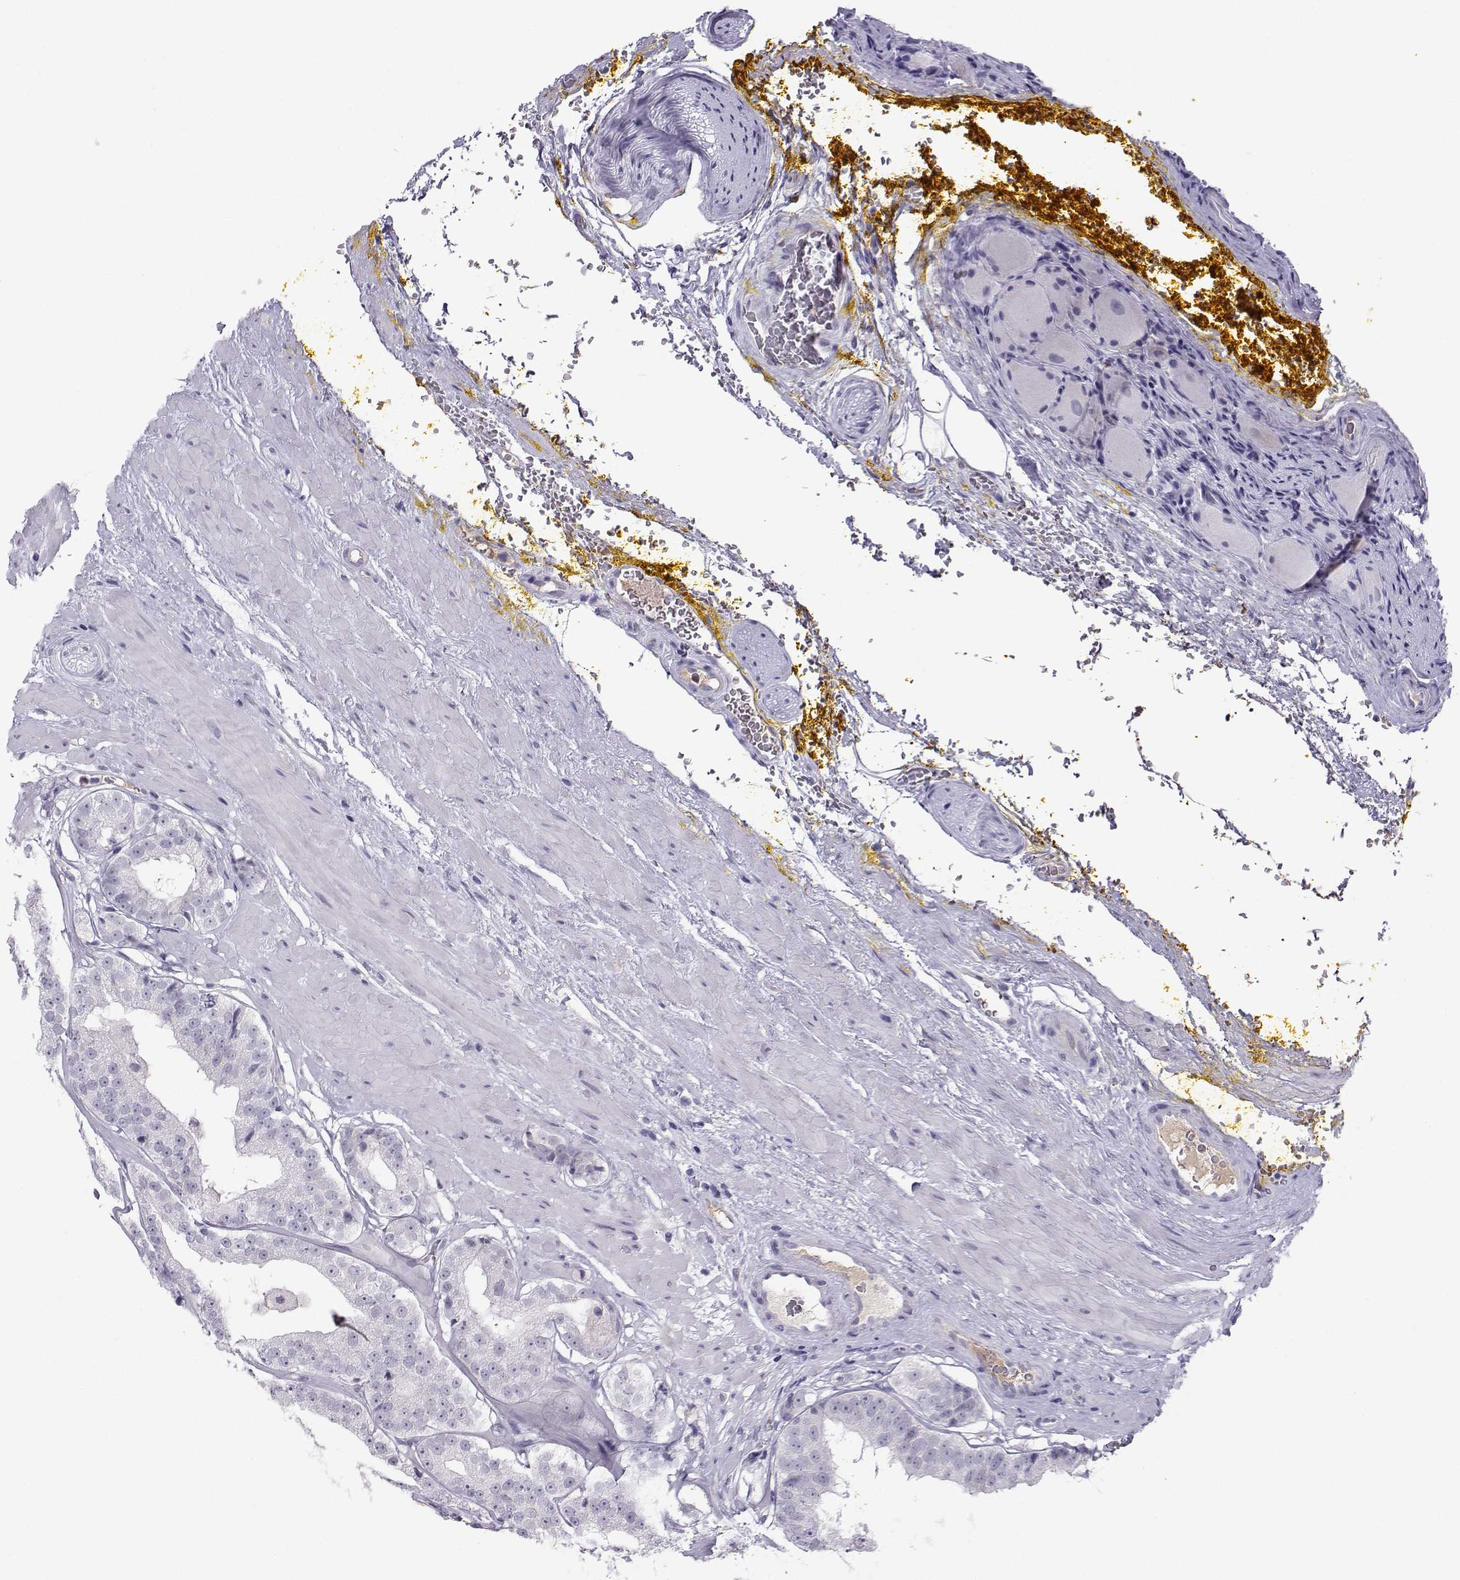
{"staining": {"intensity": "negative", "quantity": "none", "location": "none"}, "tissue": "prostate cancer", "cell_type": "Tumor cells", "image_type": "cancer", "snomed": [{"axis": "morphology", "description": "Adenocarcinoma, Low grade"}, {"axis": "topography", "description": "Prostate"}], "caption": "There is no significant positivity in tumor cells of prostate cancer (adenocarcinoma (low-grade)).", "gene": "LHX1", "patient": {"sex": "male", "age": 60}}